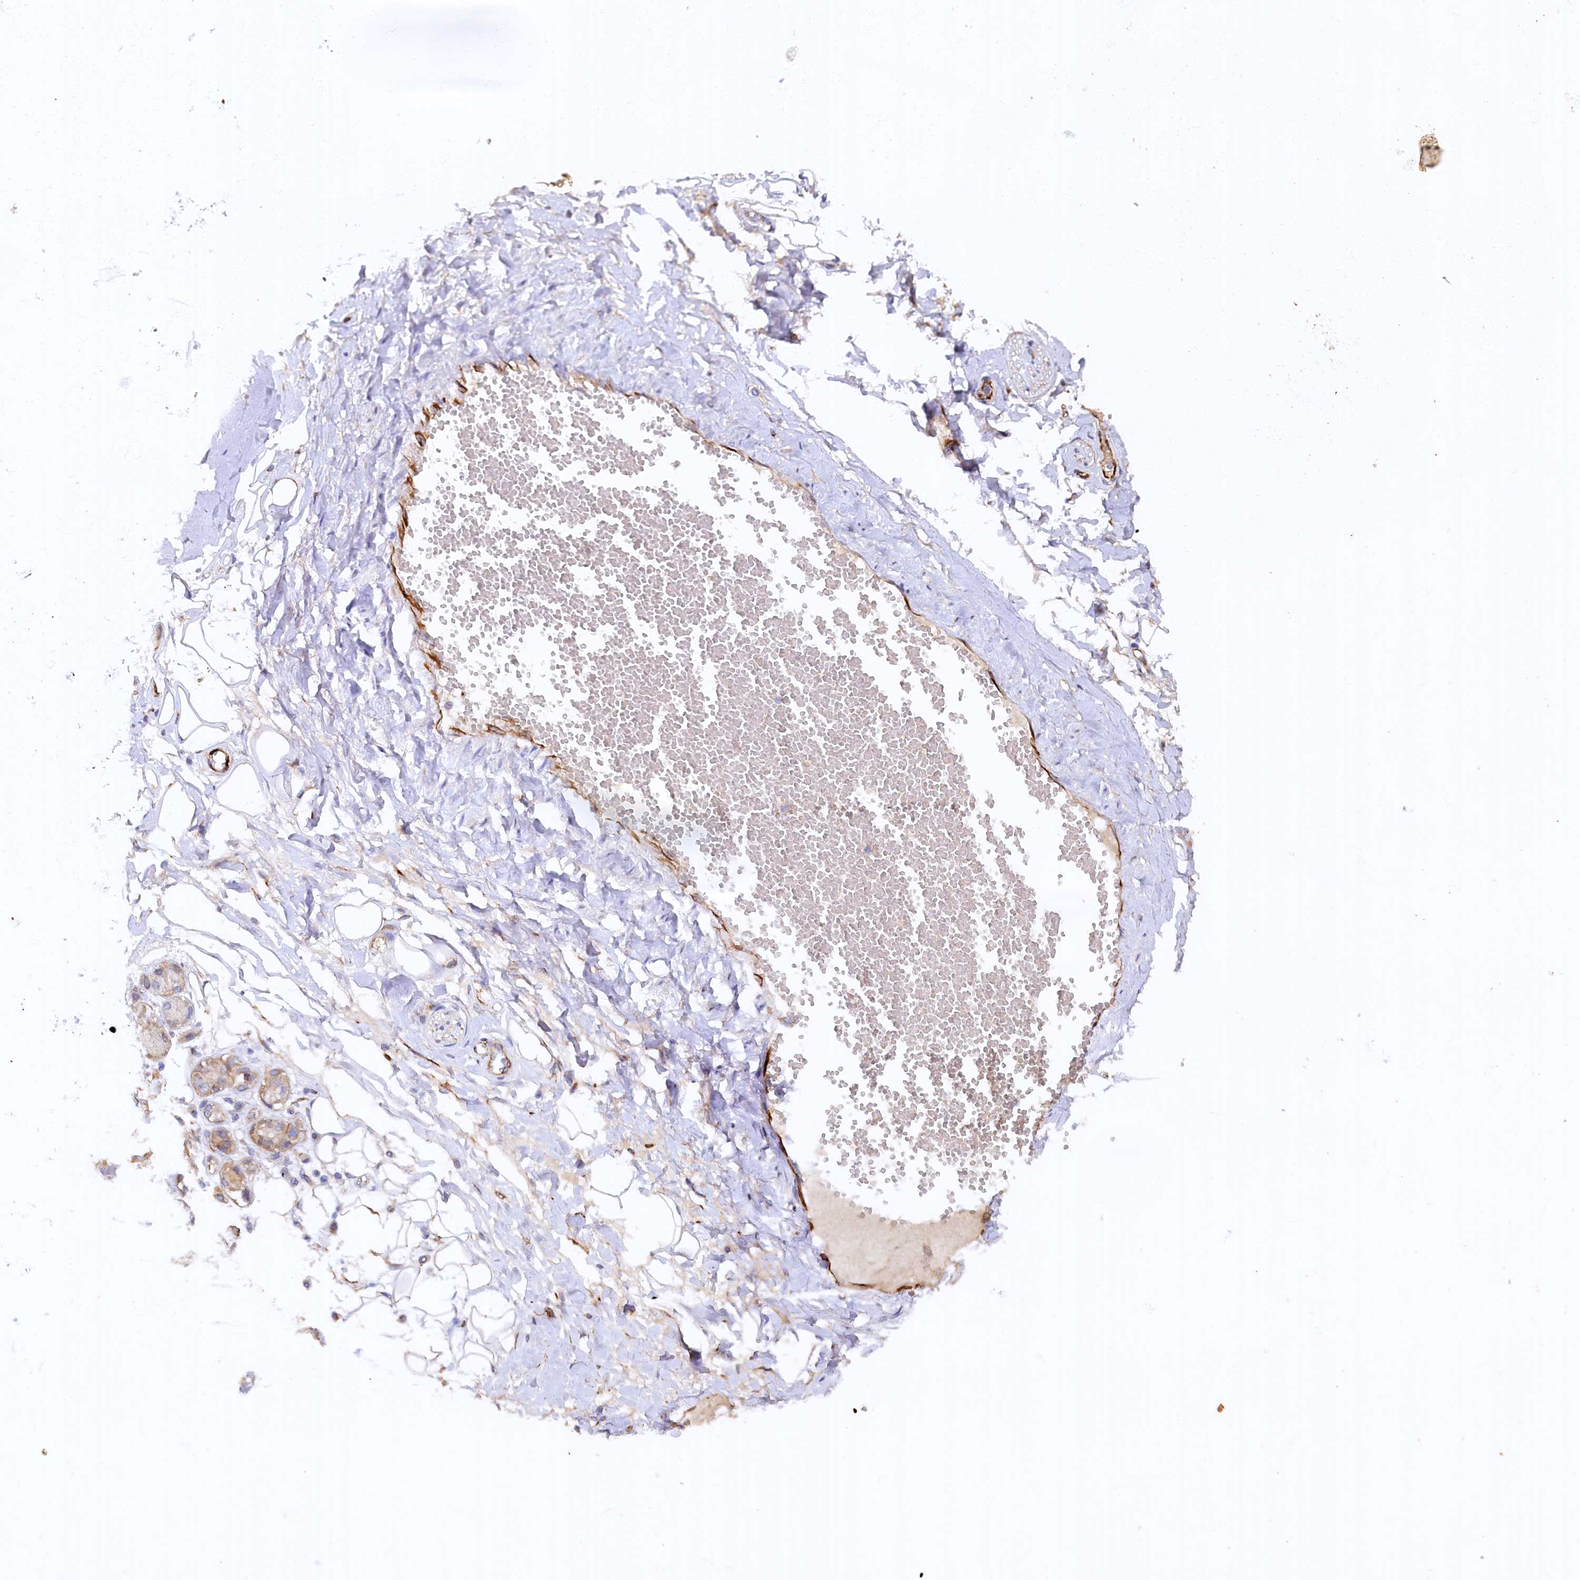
{"staining": {"intensity": "negative", "quantity": "none", "location": "none"}, "tissue": "adipose tissue", "cell_type": "Adipocytes", "image_type": "normal", "snomed": [{"axis": "morphology", "description": "Normal tissue, NOS"}, {"axis": "morphology", "description": "Inflammation, NOS"}, {"axis": "topography", "description": "Salivary gland"}, {"axis": "topography", "description": "Peripheral nerve tissue"}], "caption": "DAB immunohistochemical staining of unremarkable adipose tissue reveals no significant positivity in adipocytes.", "gene": "ARL11", "patient": {"sex": "female", "age": 75}}